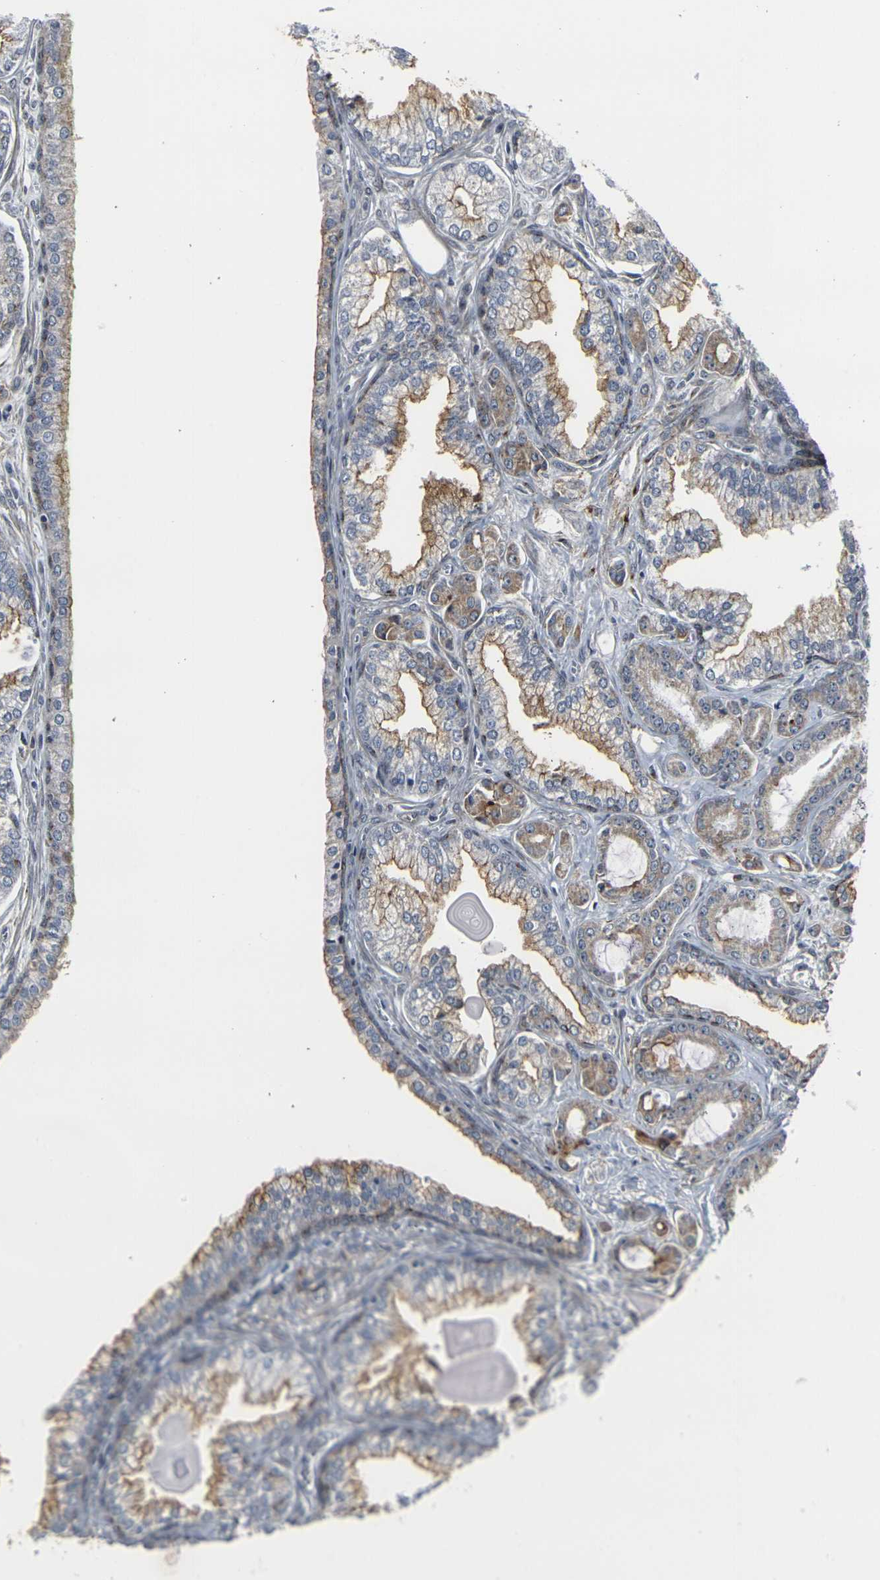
{"staining": {"intensity": "moderate", "quantity": "25%-75%", "location": "cytoplasmic/membranous"}, "tissue": "prostate cancer", "cell_type": "Tumor cells", "image_type": "cancer", "snomed": [{"axis": "morphology", "description": "Adenocarcinoma, Low grade"}, {"axis": "topography", "description": "Prostate"}], "caption": "Tumor cells exhibit medium levels of moderate cytoplasmic/membranous staining in about 25%-75% of cells in prostate cancer (low-grade adenocarcinoma). (IHC, brightfield microscopy, high magnification).", "gene": "MYOF", "patient": {"sex": "male", "age": 59}}